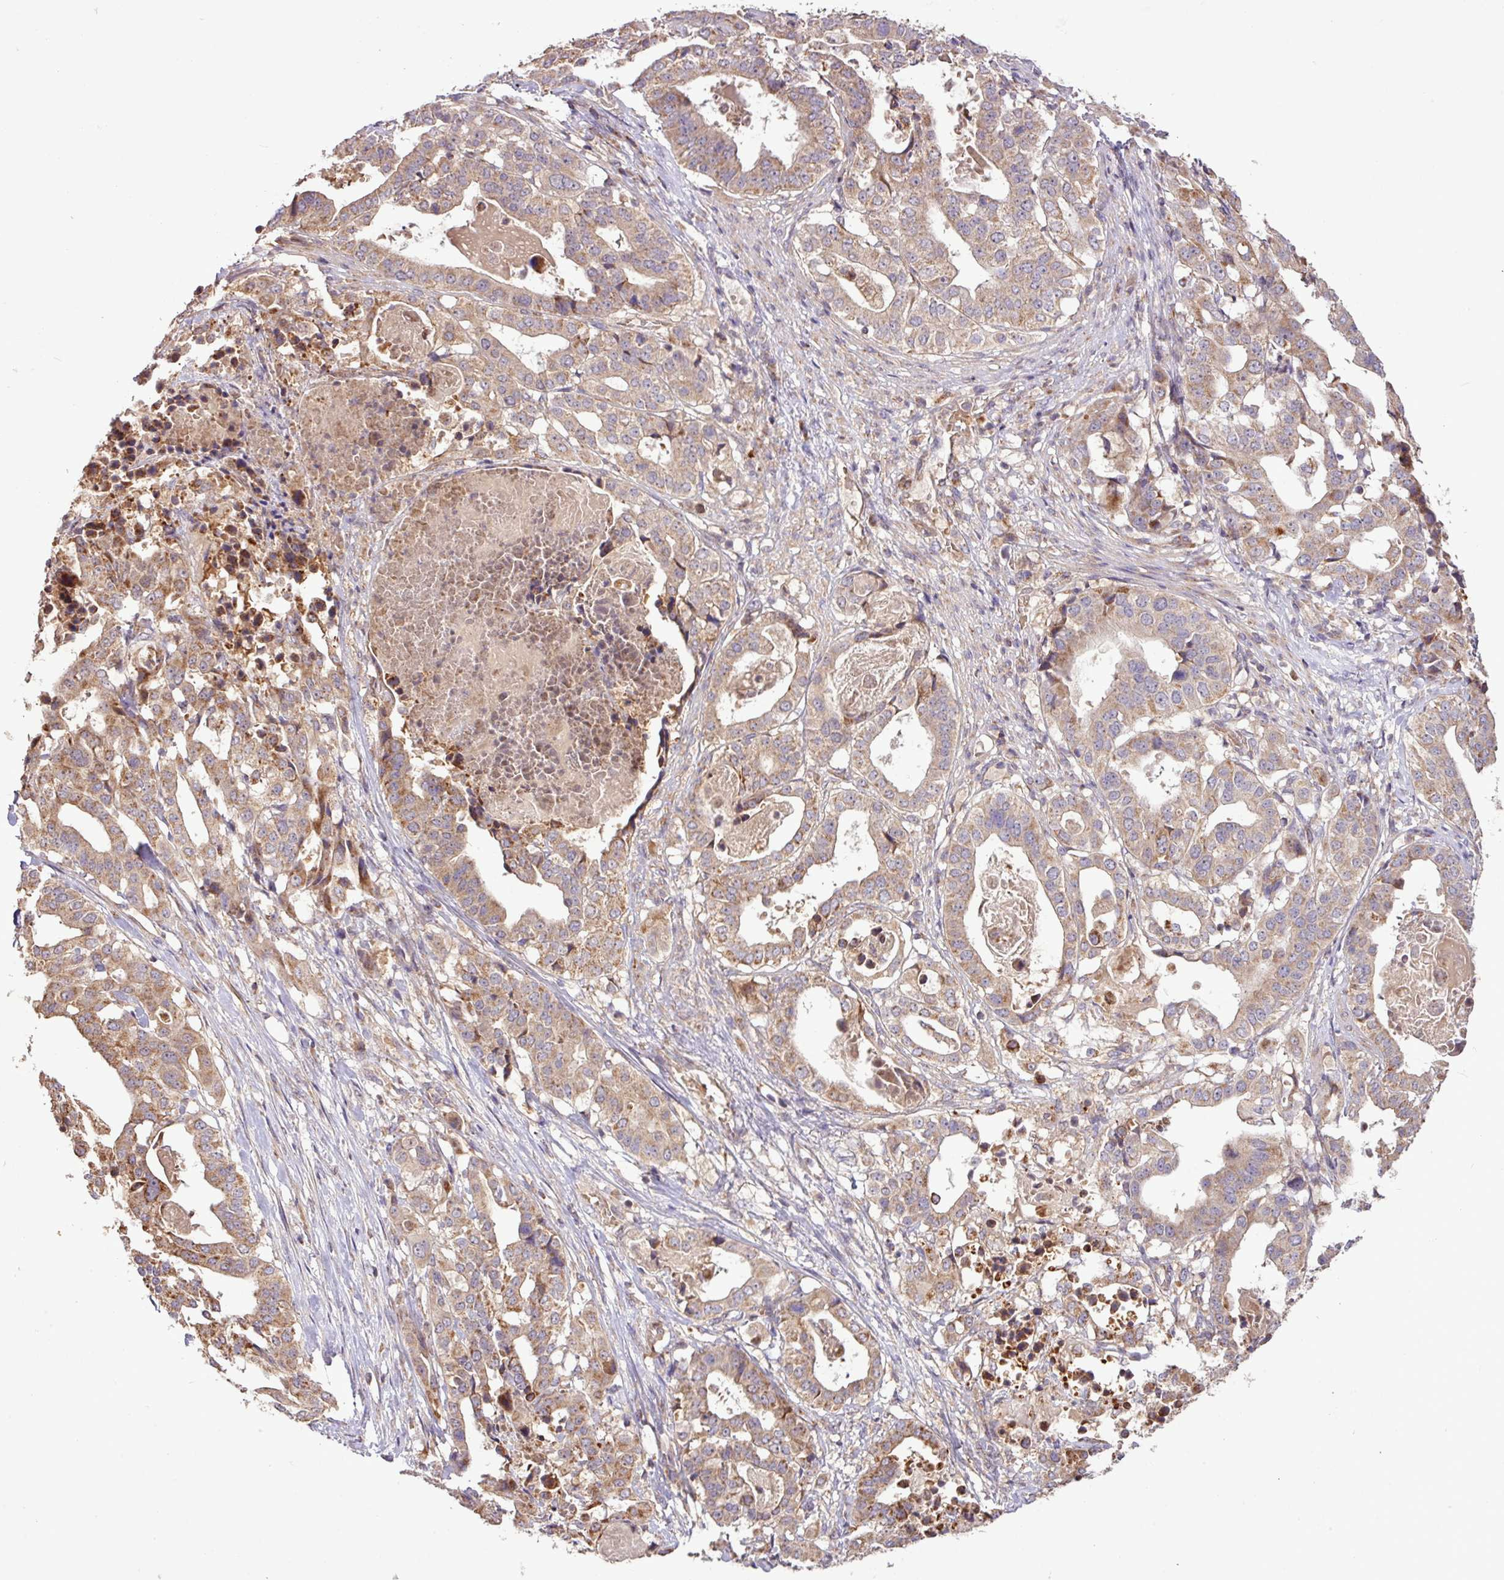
{"staining": {"intensity": "moderate", "quantity": ">75%", "location": "cytoplasmic/membranous"}, "tissue": "stomach cancer", "cell_type": "Tumor cells", "image_type": "cancer", "snomed": [{"axis": "morphology", "description": "Adenocarcinoma, NOS"}, {"axis": "topography", "description": "Stomach"}], "caption": "Immunohistochemical staining of stomach cancer shows moderate cytoplasmic/membranous protein positivity in about >75% of tumor cells. The protein of interest is stained brown, and the nuclei are stained in blue (DAB (3,3'-diaminobenzidine) IHC with brightfield microscopy, high magnification).", "gene": "YPEL3", "patient": {"sex": "male", "age": 48}}